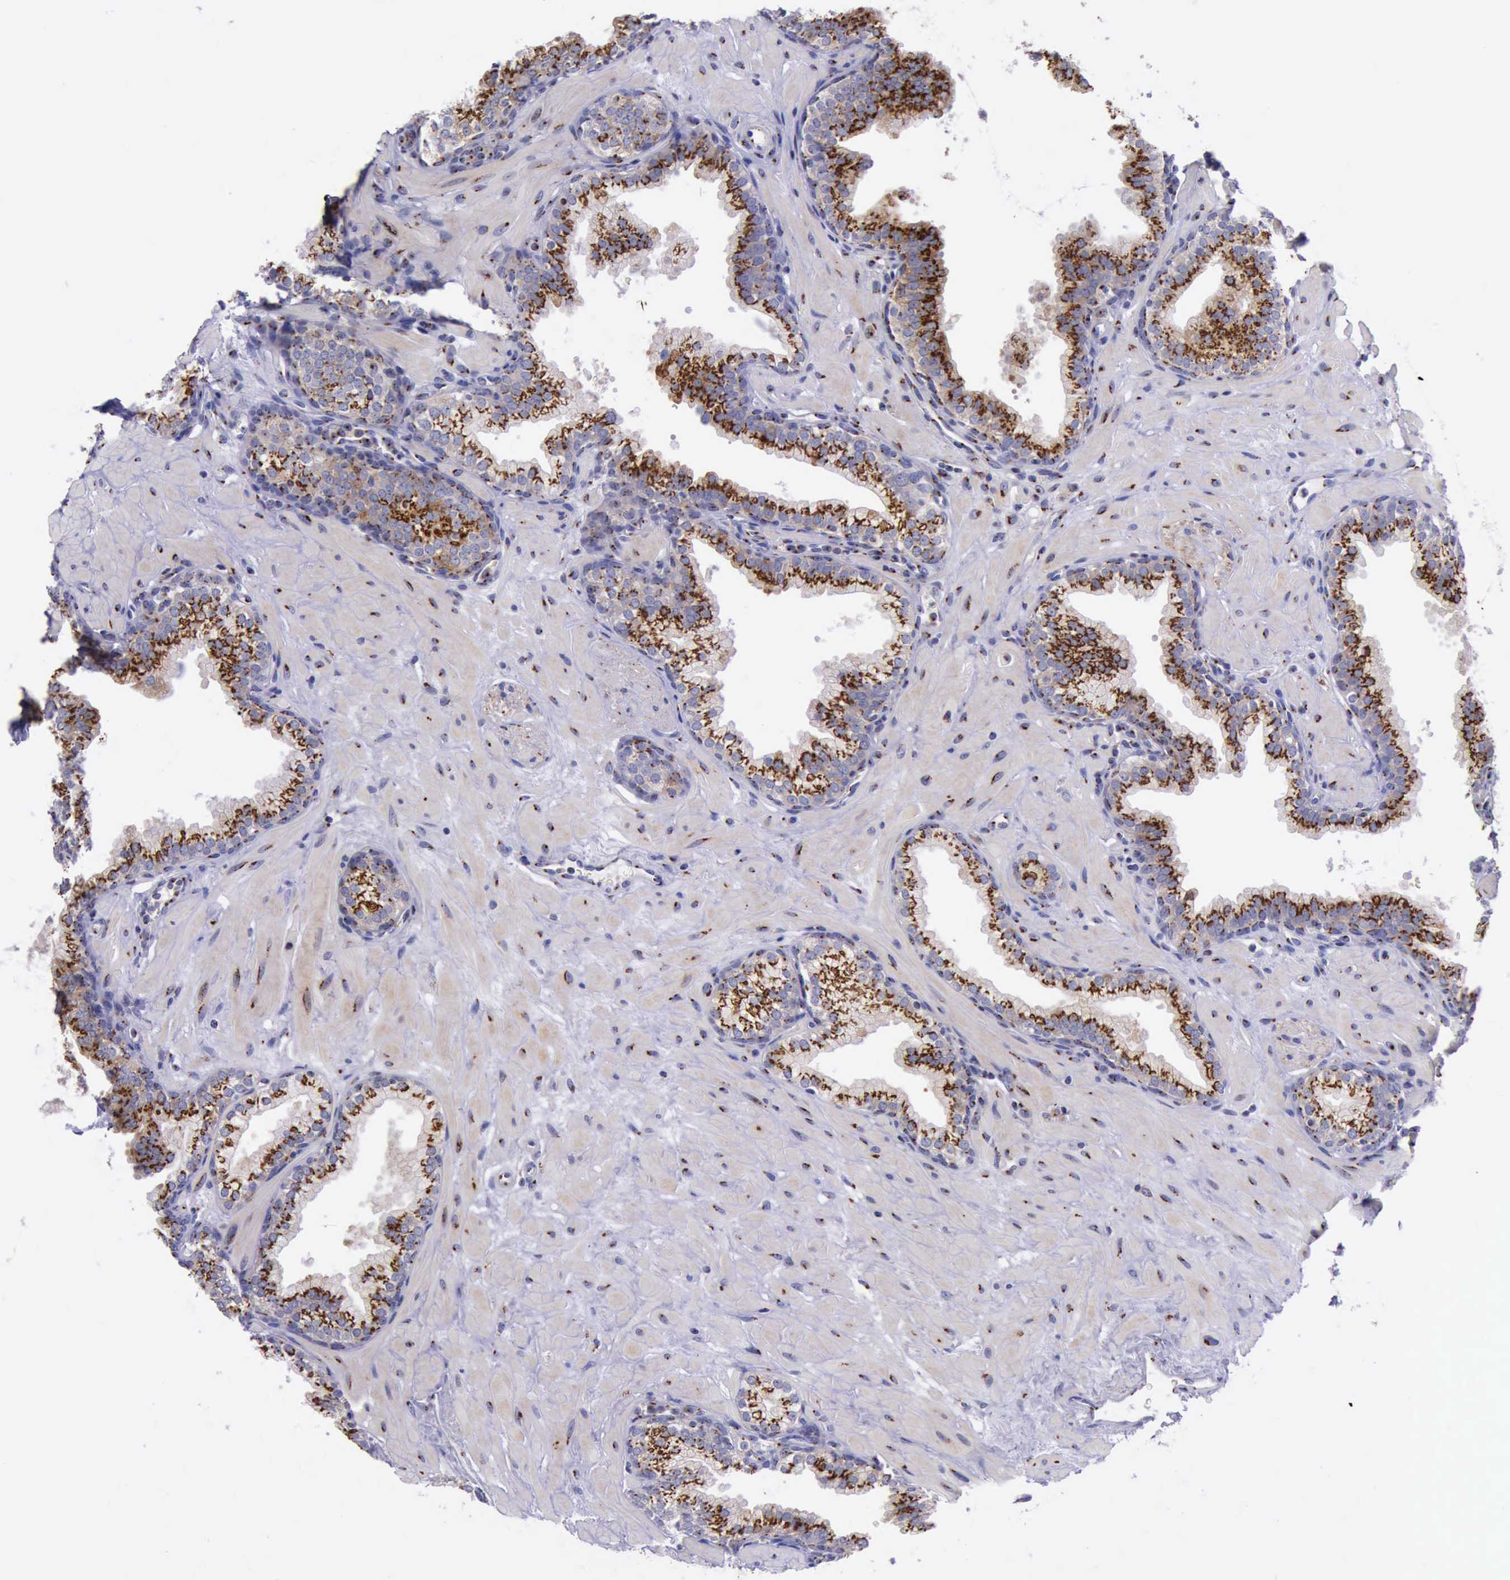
{"staining": {"intensity": "strong", "quantity": ">75%", "location": "cytoplasmic/membranous"}, "tissue": "prostate", "cell_type": "Glandular cells", "image_type": "normal", "snomed": [{"axis": "morphology", "description": "Normal tissue, NOS"}, {"axis": "topography", "description": "Prostate"}], "caption": "Unremarkable prostate displays strong cytoplasmic/membranous expression in approximately >75% of glandular cells, visualized by immunohistochemistry.", "gene": "GOLGA5", "patient": {"sex": "male", "age": 60}}